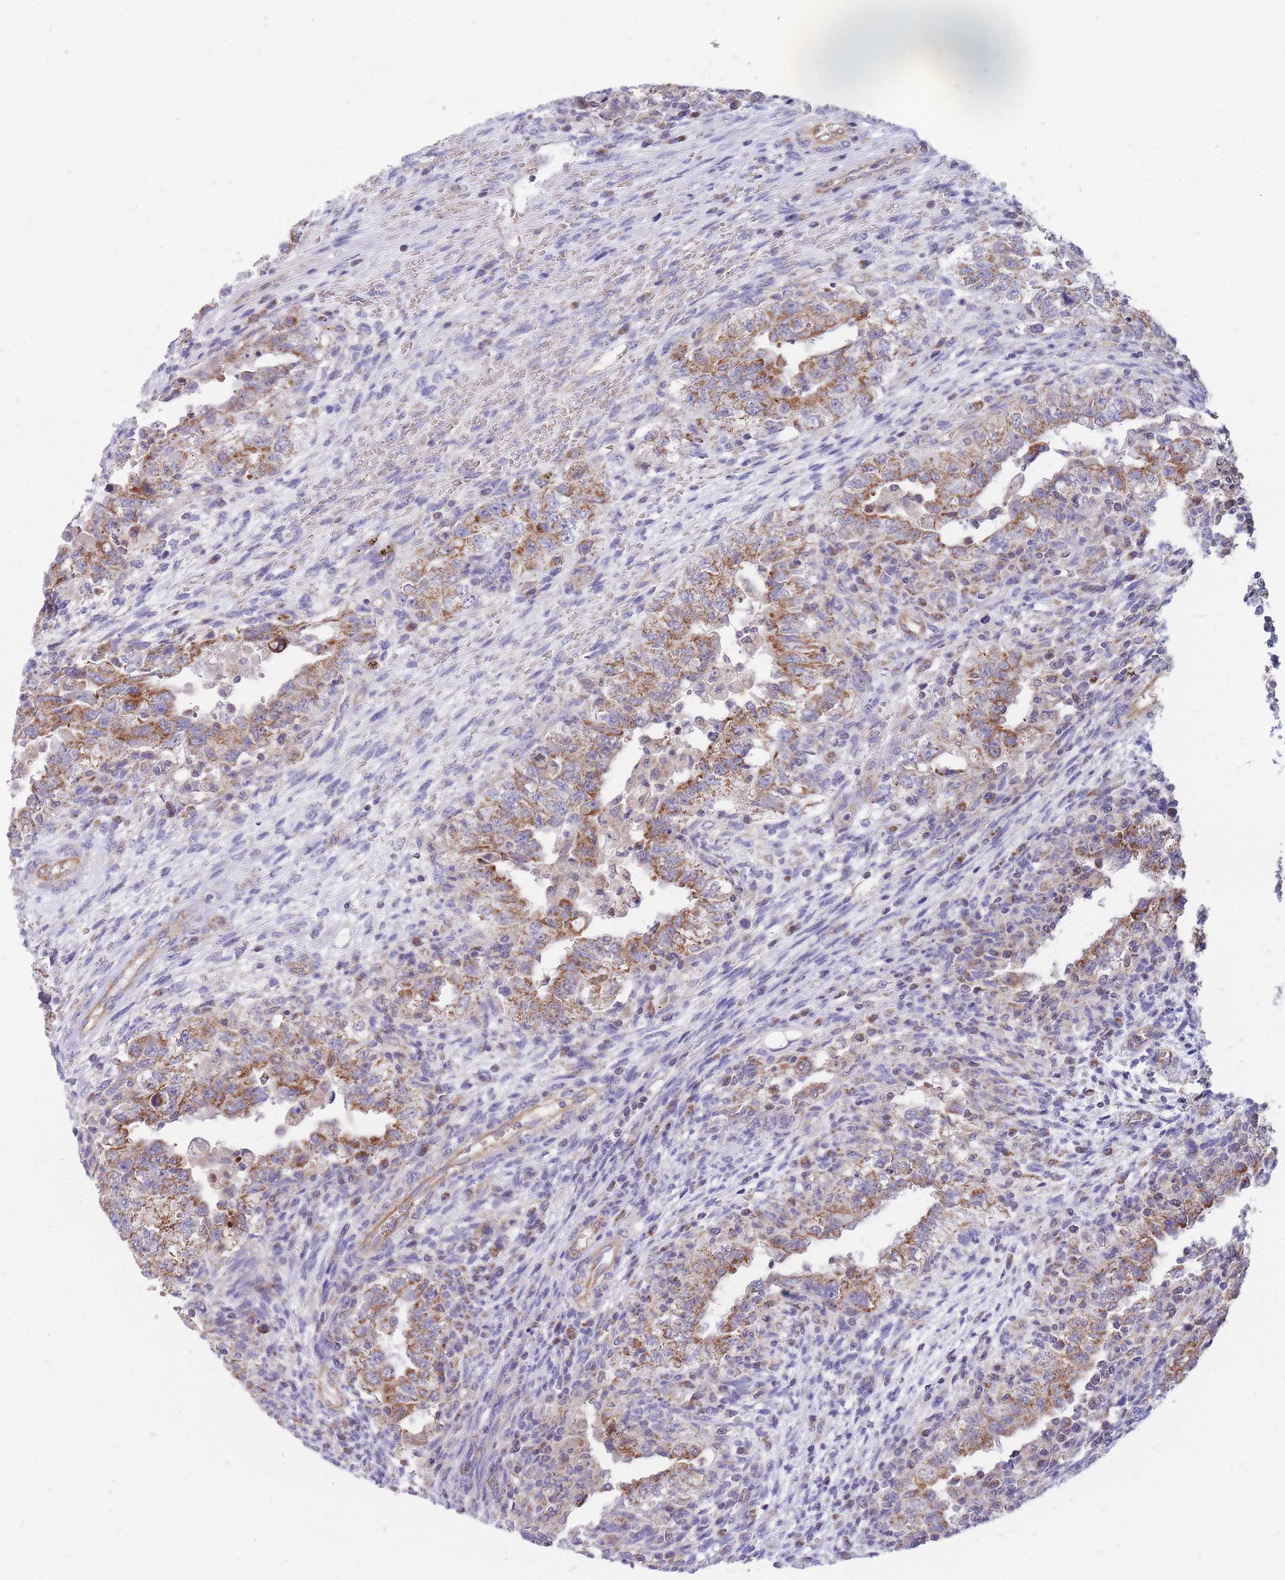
{"staining": {"intensity": "moderate", "quantity": "25%-75%", "location": "cytoplasmic/membranous"}, "tissue": "testis cancer", "cell_type": "Tumor cells", "image_type": "cancer", "snomed": [{"axis": "morphology", "description": "Carcinoma, Embryonal, NOS"}, {"axis": "topography", "description": "Testis"}], "caption": "Protein analysis of embryonal carcinoma (testis) tissue demonstrates moderate cytoplasmic/membranous staining in about 25%-75% of tumor cells.", "gene": "MRPS9", "patient": {"sex": "male", "age": 26}}